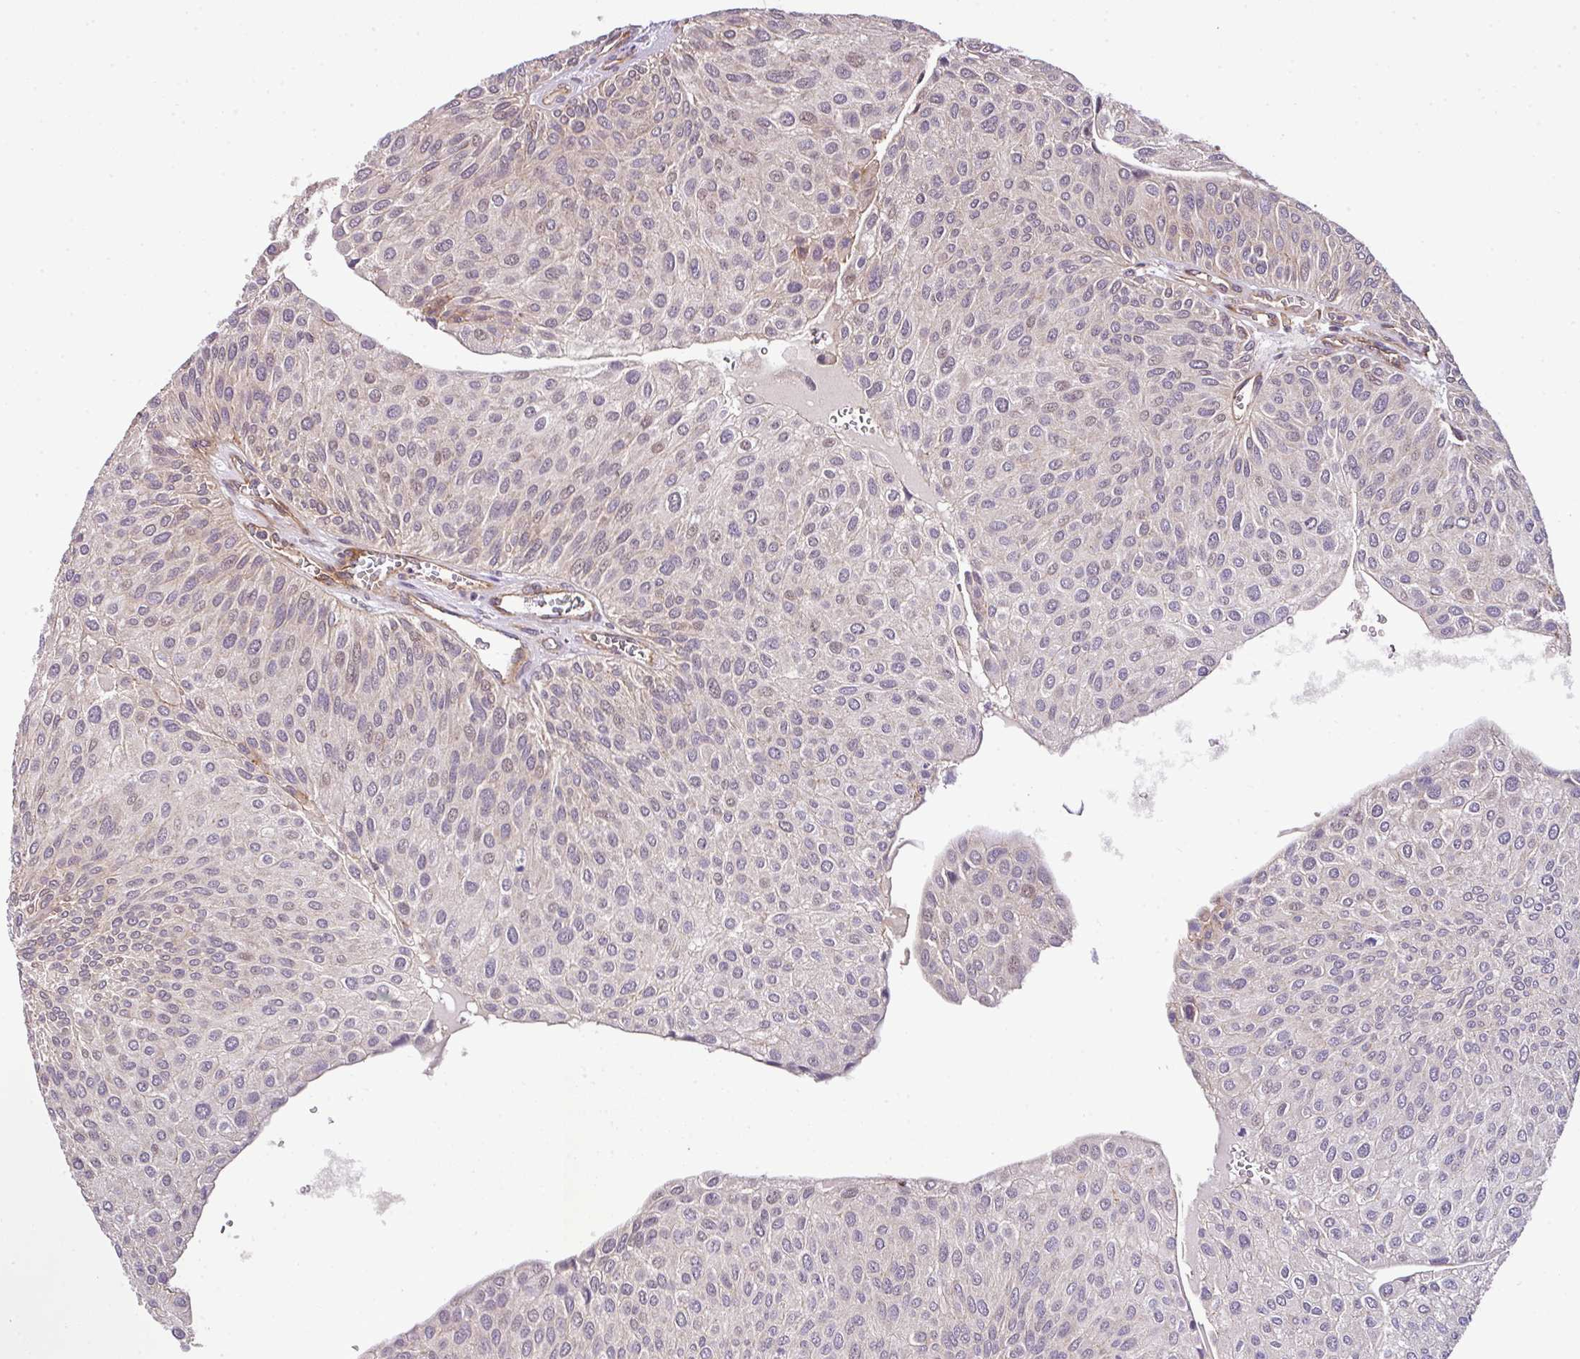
{"staining": {"intensity": "negative", "quantity": "none", "location": "none"}, "tissue": "urothelial cancer", "cell_type": "Tumor cells", "image_type": "cancer", "snomed": [{"axis": "morphology", "description": "Urothelial carcinoma, NOS"}, {"axis": "topography", "description": "Urinary bladder"}], "caption": "Tumor cells show no significant staining in urothelial cancer.", "gene": "CASS4", "patient": {"sex": "male", "age": 67}}